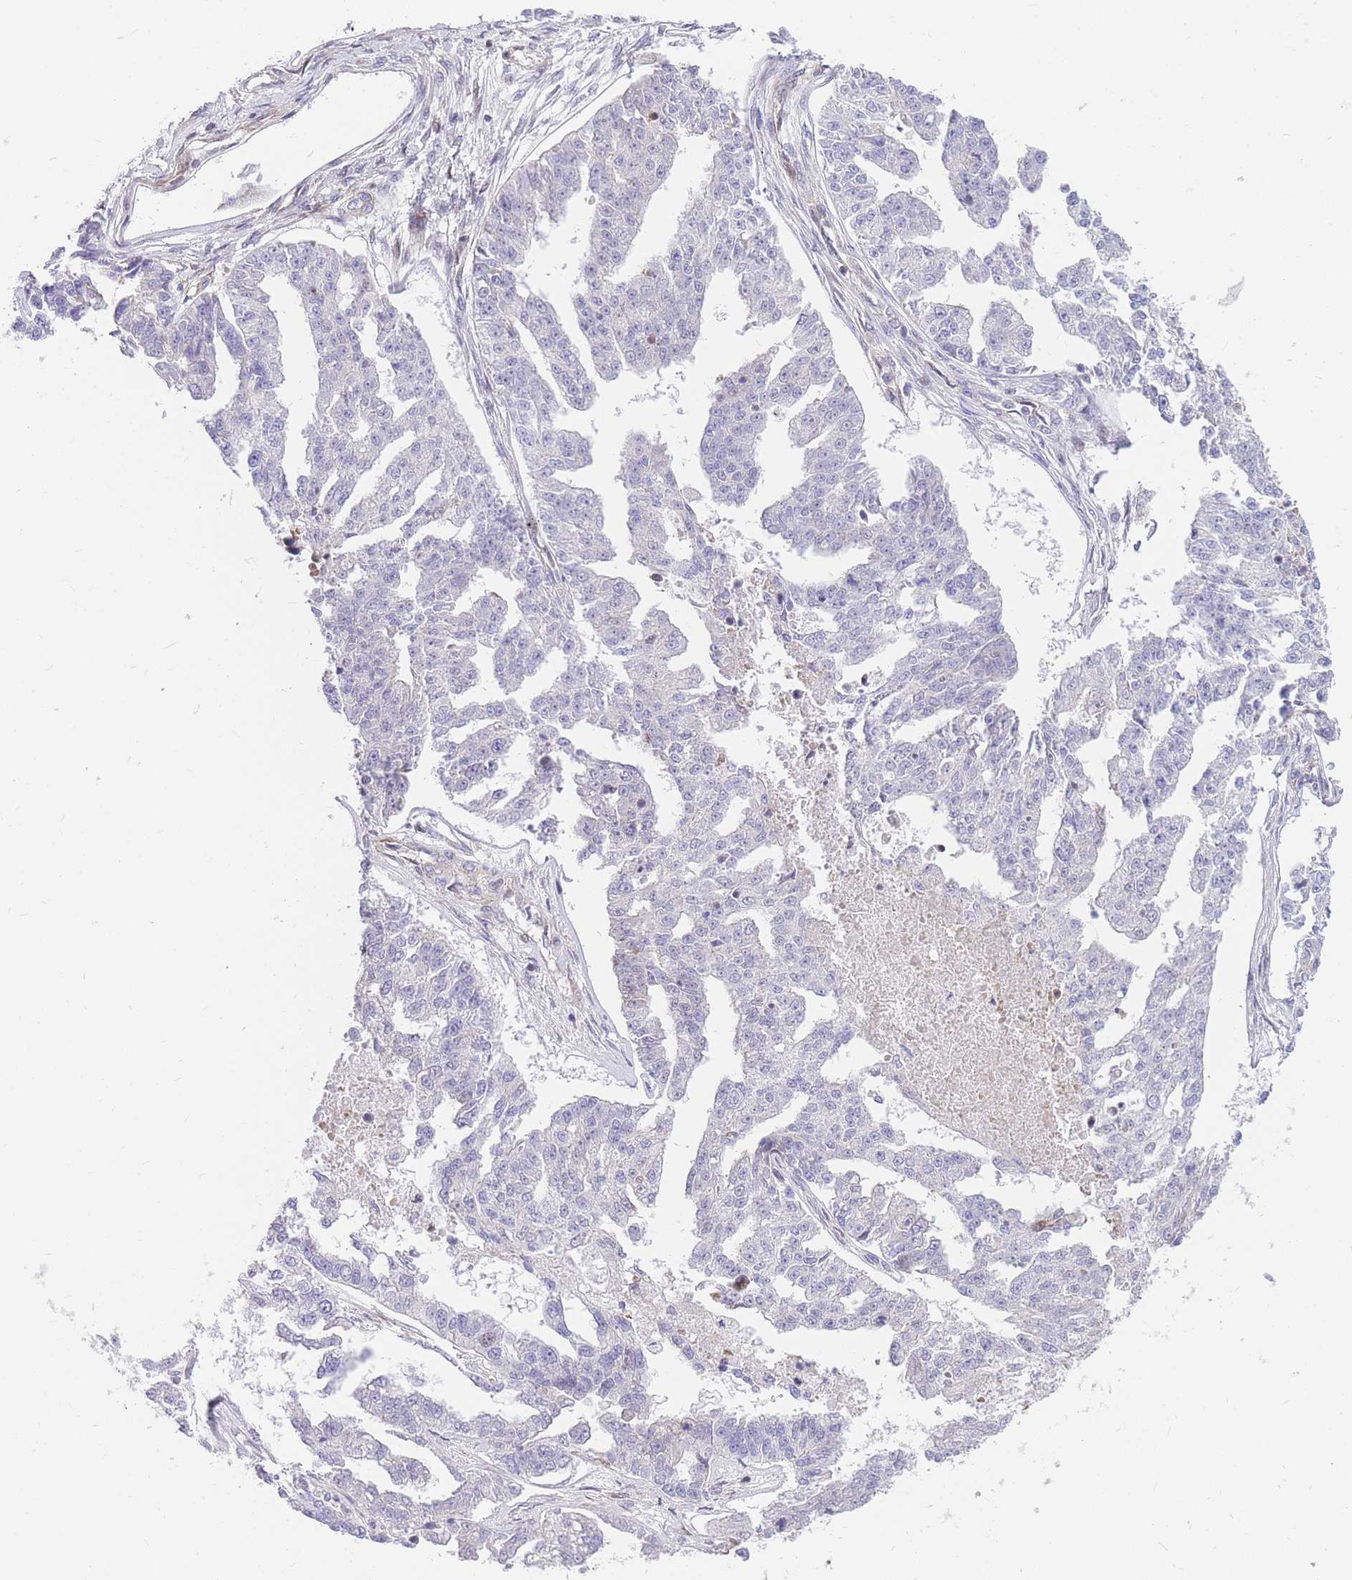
{"staining": {"intensity": "negative", "quantity": "none", "location": "none"}, "tissue": "ovarian cancer", "cell_type": "Tumor cells", "image_type": "cancer", "snomed": [{"axis": "morphology", "description": "Cystadenocarcinoma, serous, NOS"}, {"axis": "topography", "description": "Ovary"}], "caption": "Ovarian cancer (serous cystadenocarcinoma) was stained to show a protein in brown. There is no significant staining in tumor cells.", "gene": "S100PBP", "patient": {"sex": "female", "age": 58}}